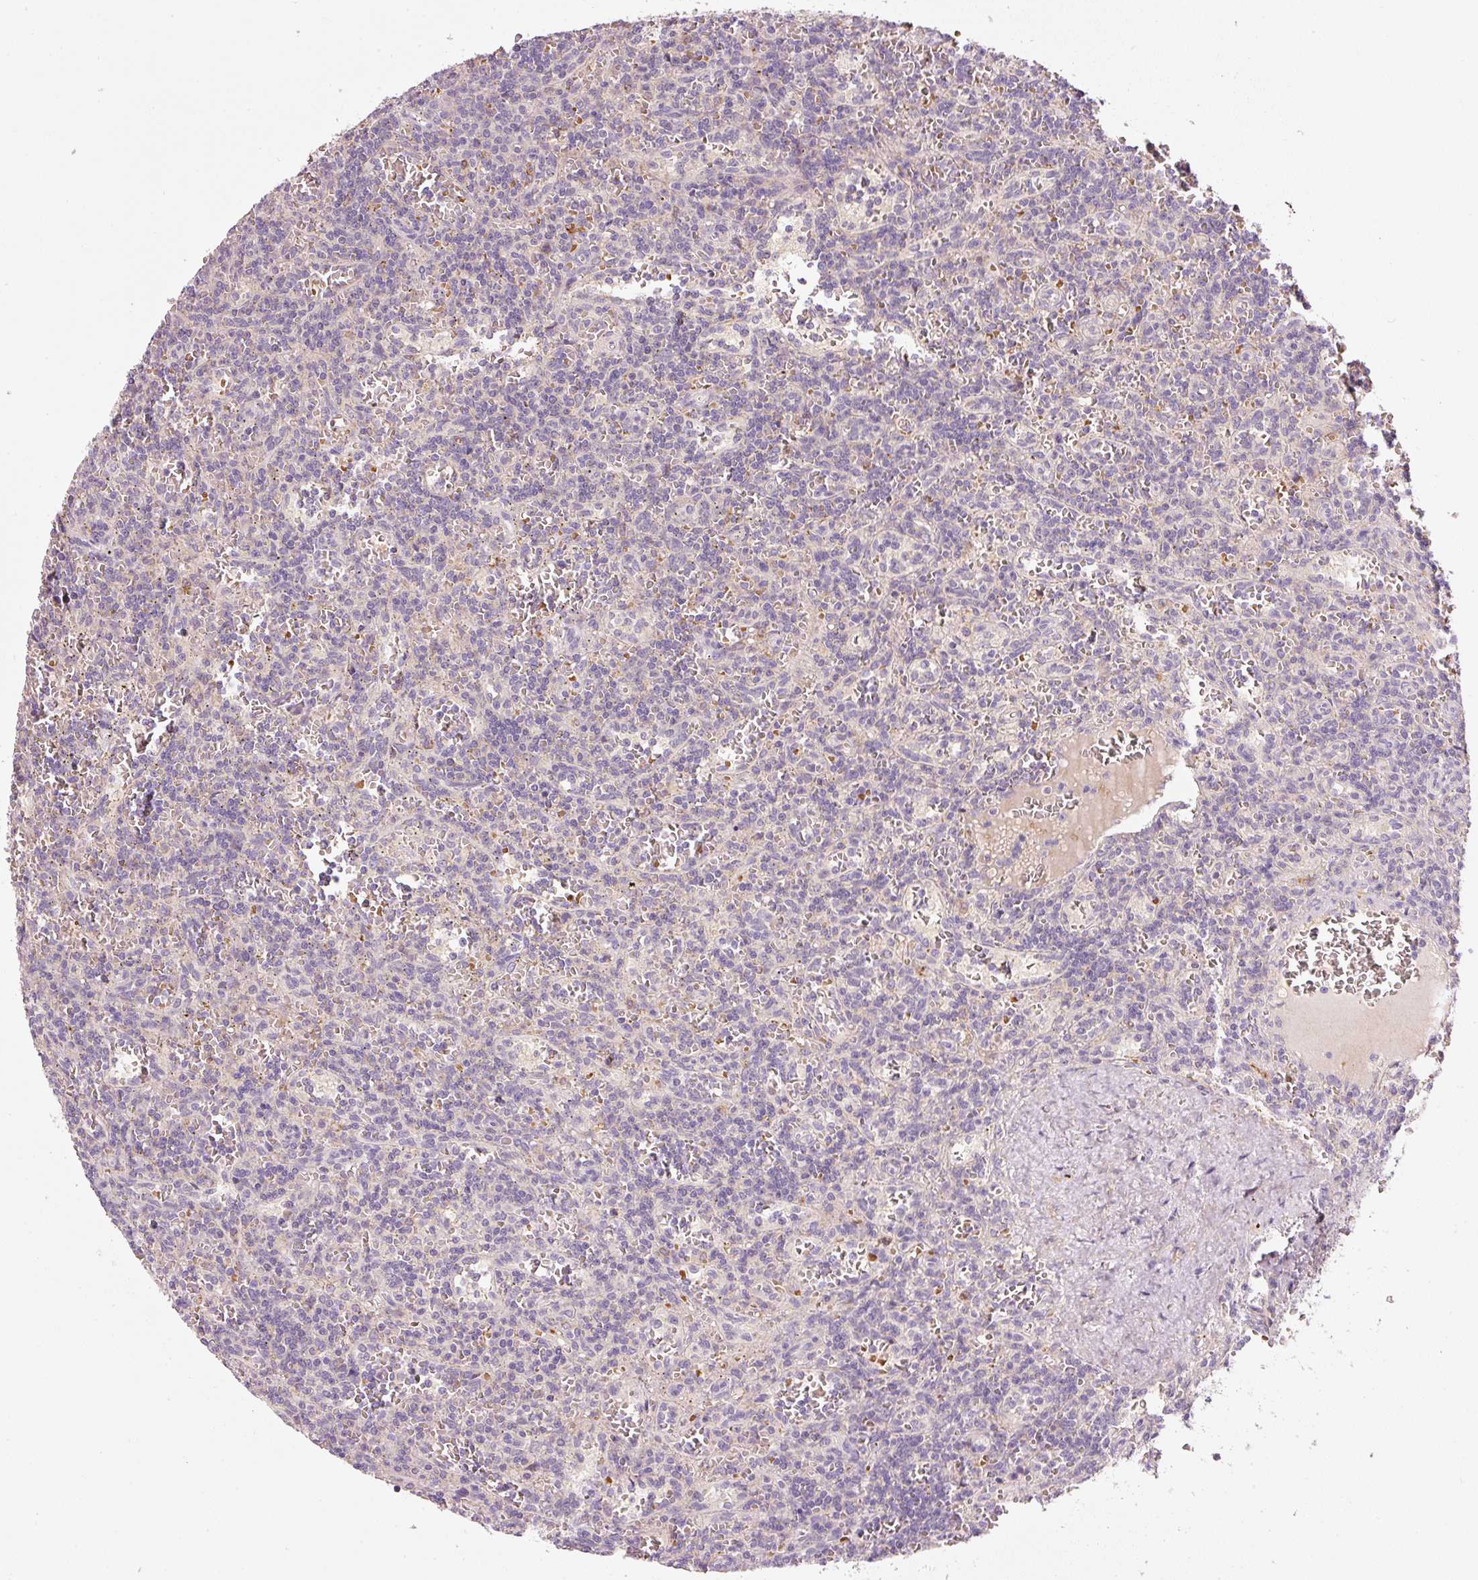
{"staining": {"intensity": "negative", "quantity": "none", "location": "none"}, "tissue": "lymphoma", "cell_type": "Tumor cells", "image_type": "cancer", "snomed": [{"axis": "morphology", "description": "Malignant lymphoma, non-Hodgkin's type, Low grade"}, {"axis": "topography", "description": "Spleen"}], "caption": "Malignant lymphoma, non-Hodgkin's type (low-grade) was stained to show a protein in brown. There is no significant positivity in tumor cells.", "gene": "KLHL21", "patient": {"sex": "male", "age": 73}}